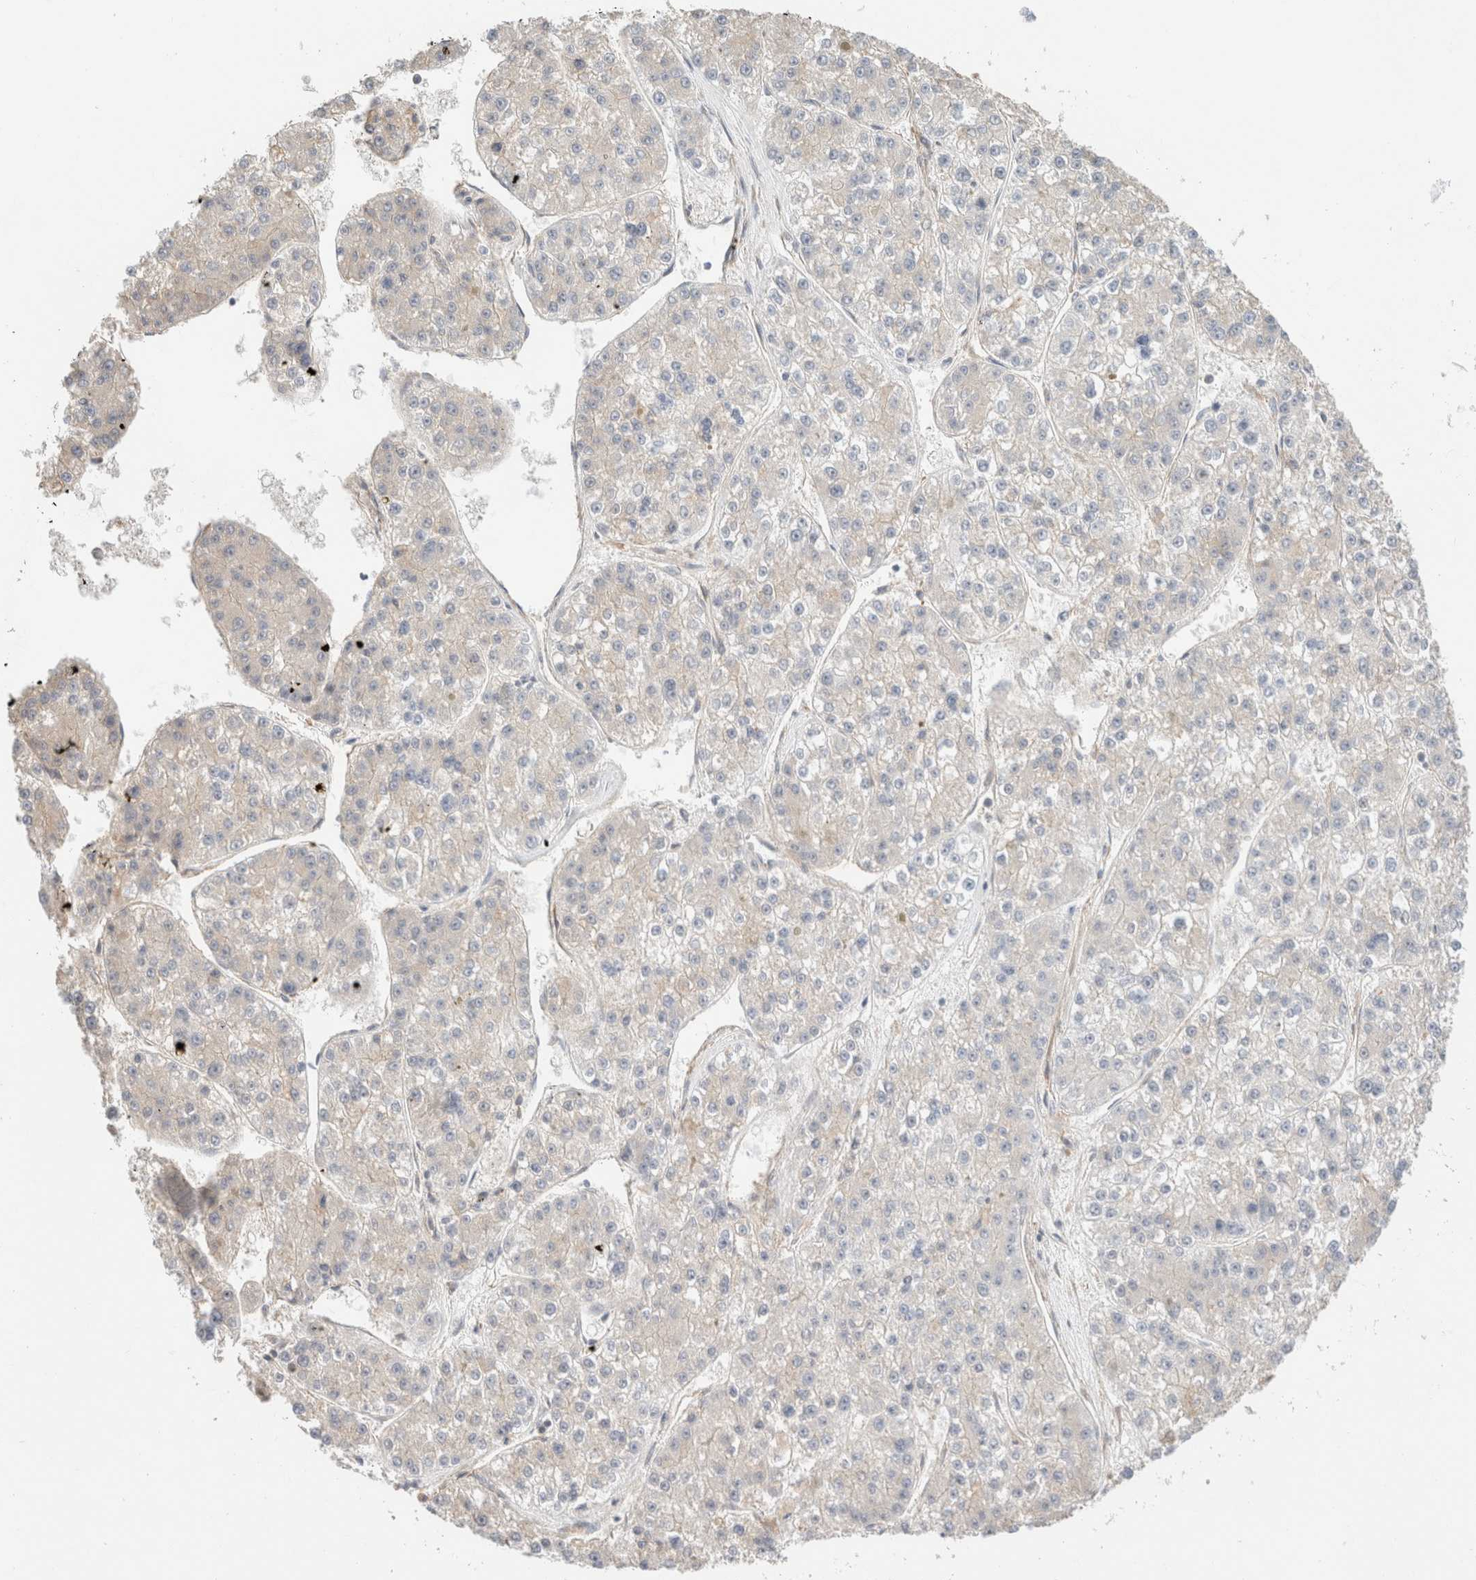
{"staining": {"intensity": "negative", "quantity": "none", "location": "none"}, "tissue": "liver cancer", "cell_type": "Tumor cells", "image_type": "cancer", "snomed": [{"axis": "morphology", "description": "Carcinoma, Hepatocellular, NOS"}, {"axis": "topography", "description": "Liver"}], "caption": "High power microscopy photomicrograph of an IHC image of liver hepatocellular carcinoma, revealing no significant expression in tumor cells.", "gene": "ID3", "patient": {"sex": "female", "age": 73}}